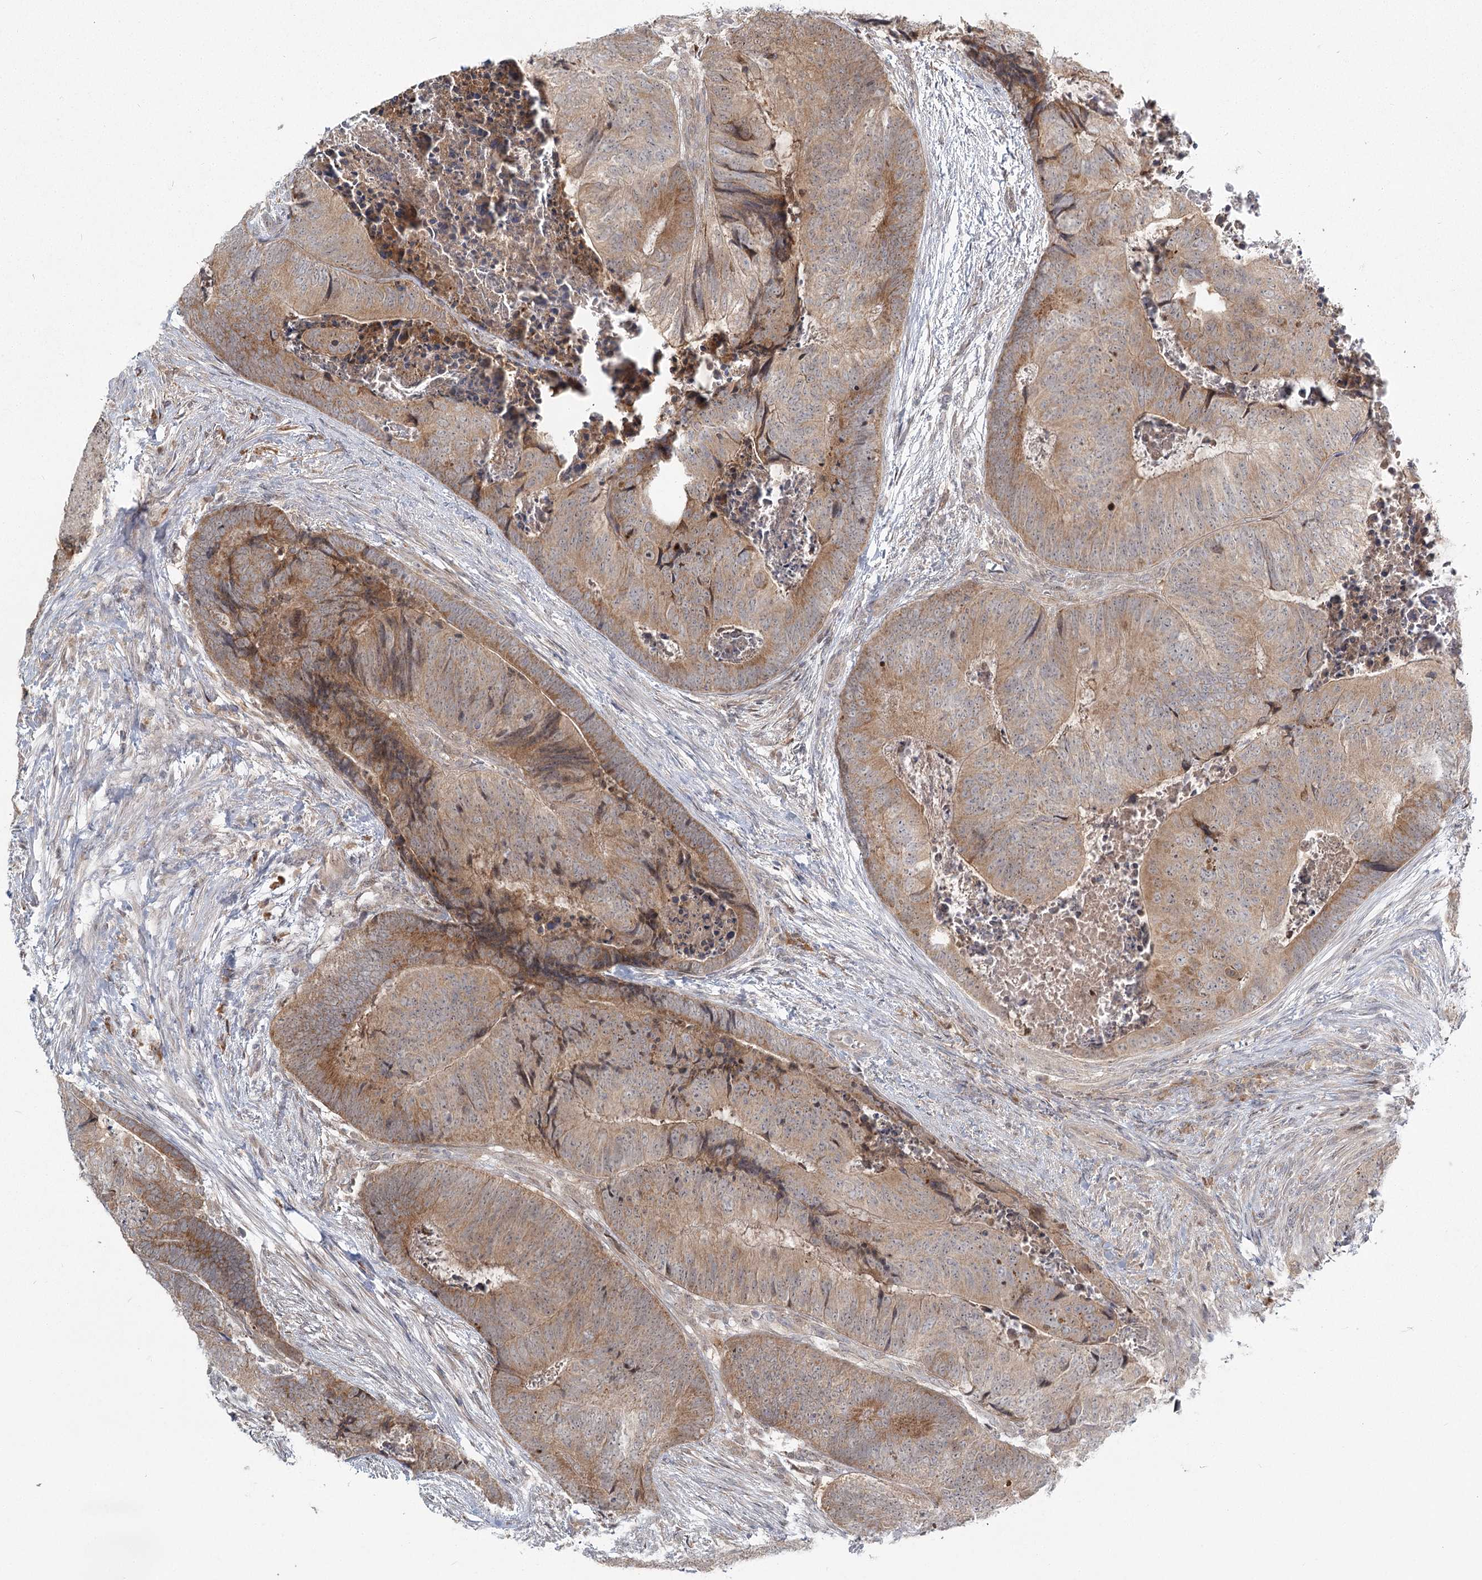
{"staining": {"intensity": "moderate", "quantity": ">75%", "location": "cytoplasmic/membranous"}, "tissue": "colorectal cancer", "cell_type": "Tumor cells", "image_type": "cancer", "snomed": [{"axis": "morphology", "description": "Adenocarcinoma, NOS"}, {"axis": "topography", "description": "Colon"}], "caption": "Moderate cytoplasmic/membranous staining is seen in about >75% of tumor cells in colorectal adenocarcinoma.", "gene": "THNSL1", "patient": {"sex": "female", "age": 67}}